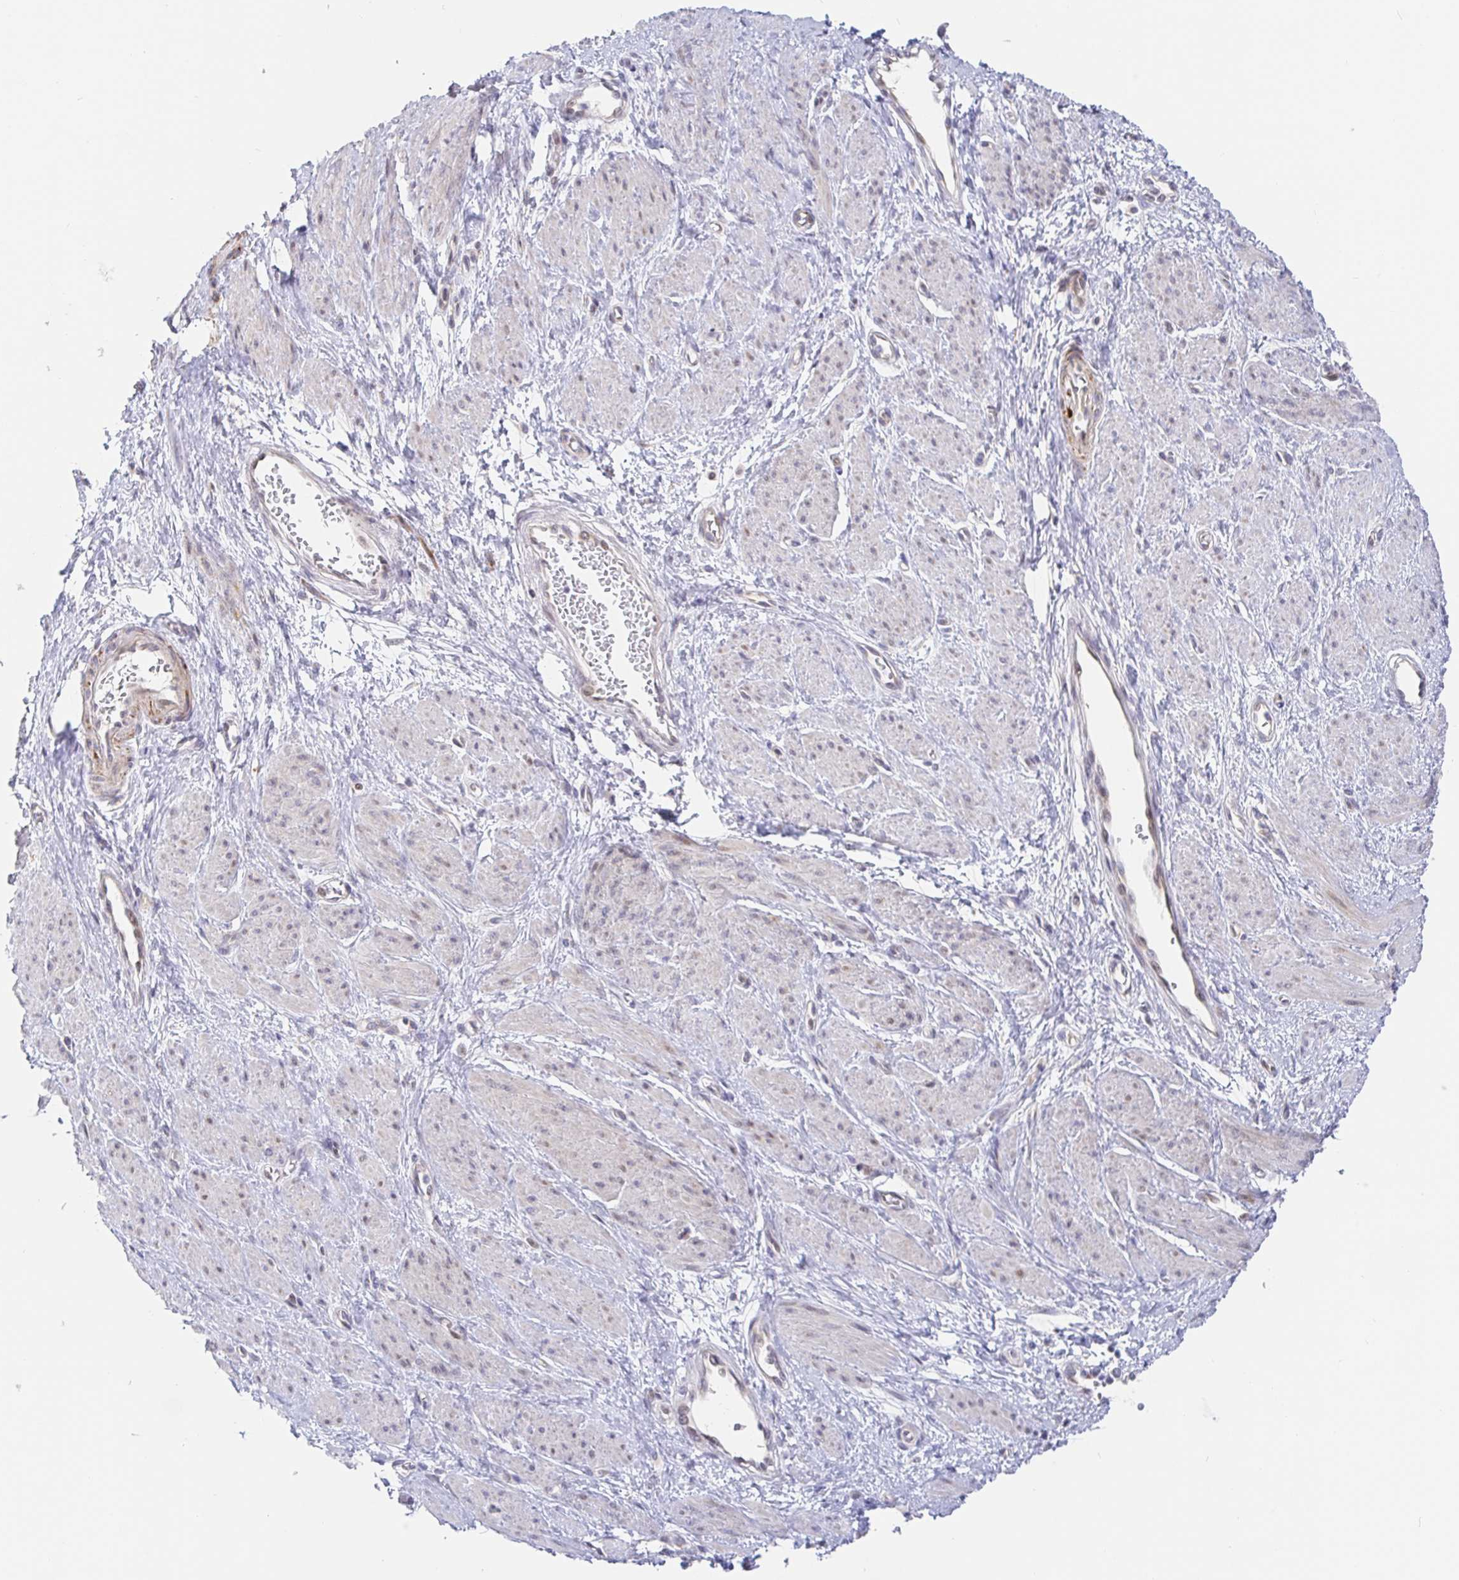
{"staining": {"intensity": "negative", "quantity": "none", "location": "none"}, "tissue": "smooth muscle", "cell_type": "Smooth muscle cells", "image_type": "normal", "snomed": [{"axis": "morphology", "description": "Normal tissue, NOS"}, {"axis": "topography", "description": "Smooth muscle"}, {"axis": "topography", "description": "Uterus"}], "caption": "The image reveals no staining of smooth muscle cells in unremarkable smooth muscle. (DAB (3,3'-diaminobenzidine) immunohistochemistry, high magnification).", "gene": "CIT", "patient": {"sex": "female", "age": 39}}